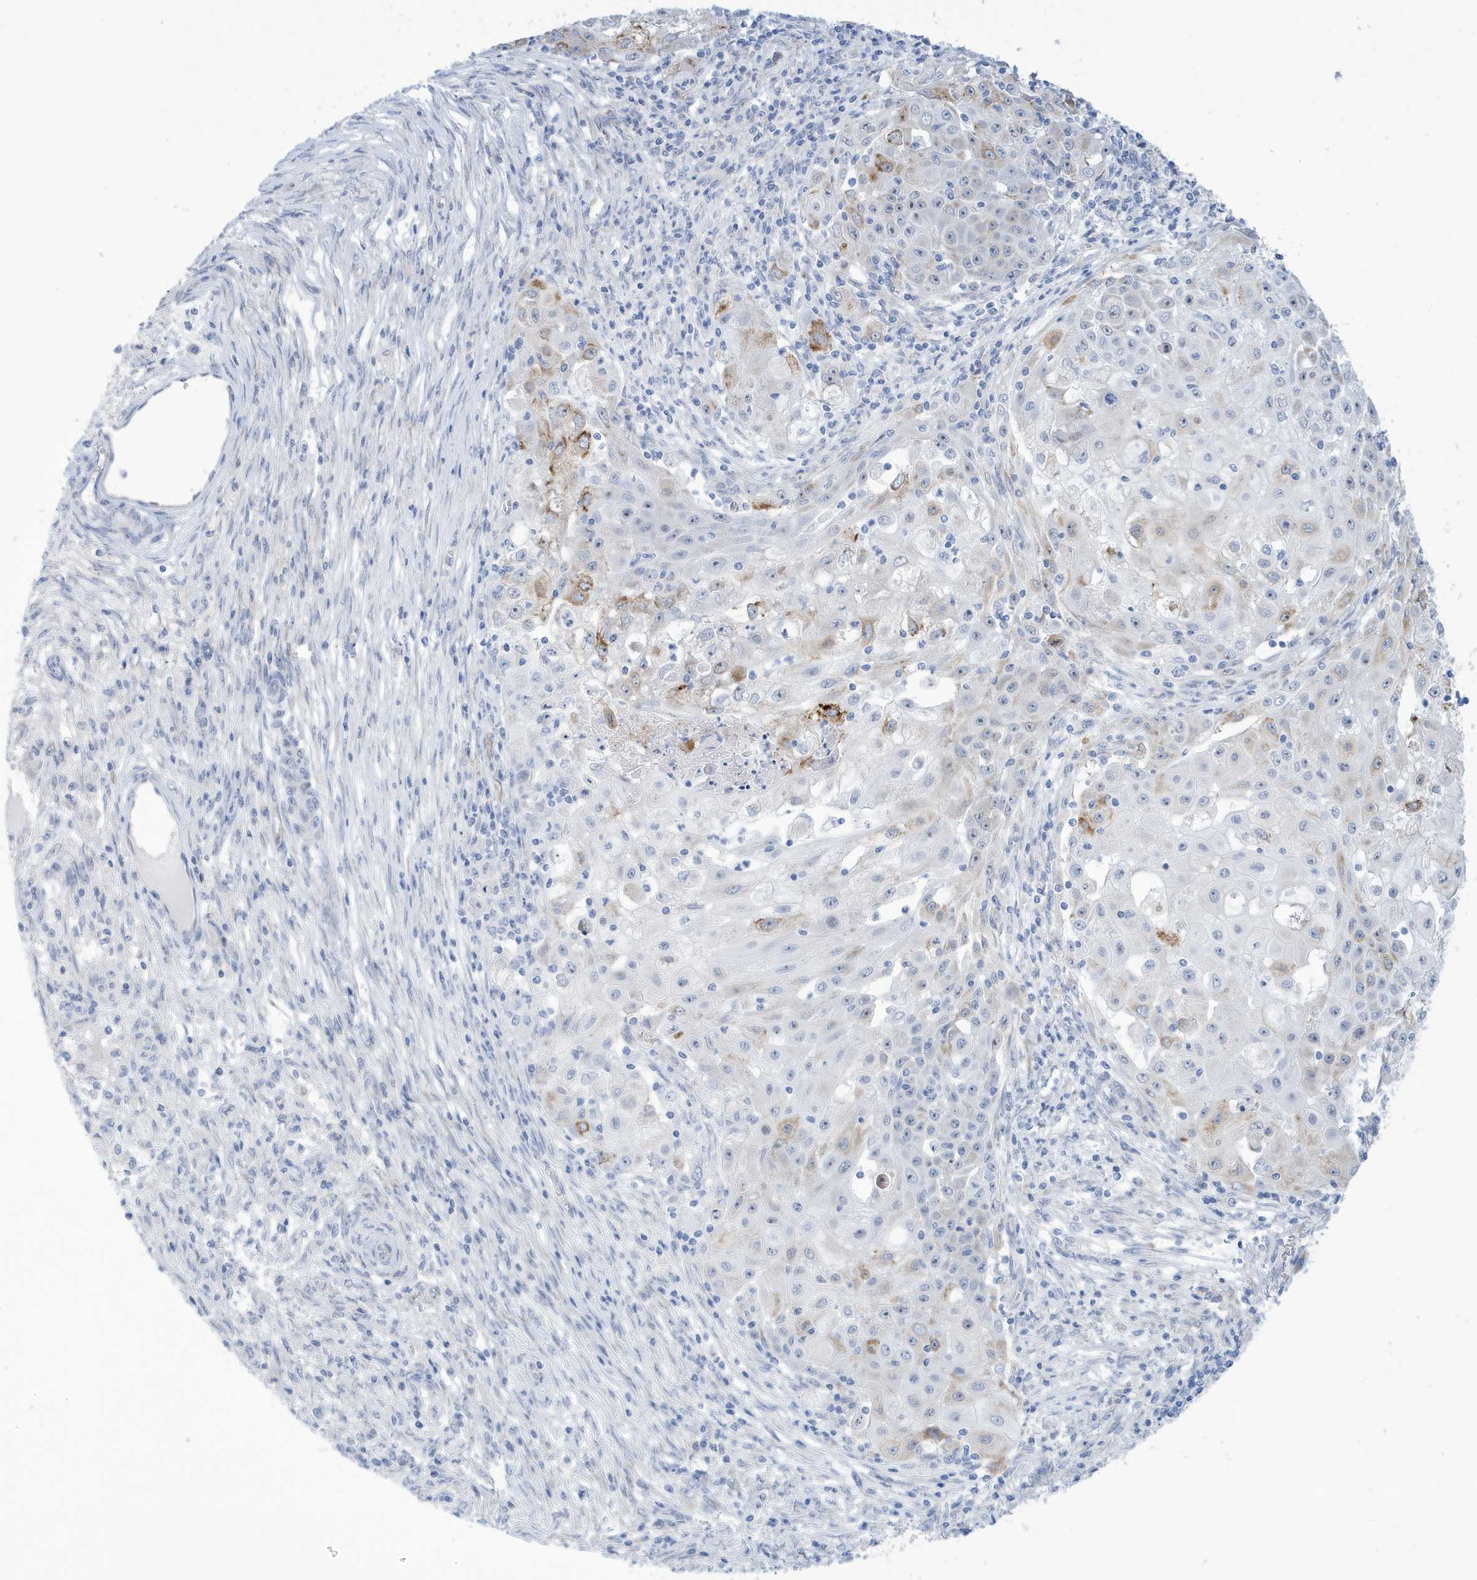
{"staining": {"intensity": "moderate", "quantity": "<25%", "location": "cytoplasmic/membranous"}, "tissue": "ovarian cancer", "cell_type": "Tumor cells", "image_type": "cancer", "snomed": [{"axis": "morphology", "description": "Carcinoma, endometroid"}, {"axis": "topography", "description": "Ovary"}], "caption": "This is an image of immunohistochemistry (IHC) staining of ovarian endometroid carcinoma, which shows moderate expression in the cytoplasmic/membranous of tumor cells.", "gene": "SEMA3F", "patient": {"sex": "female", "age": 42}}